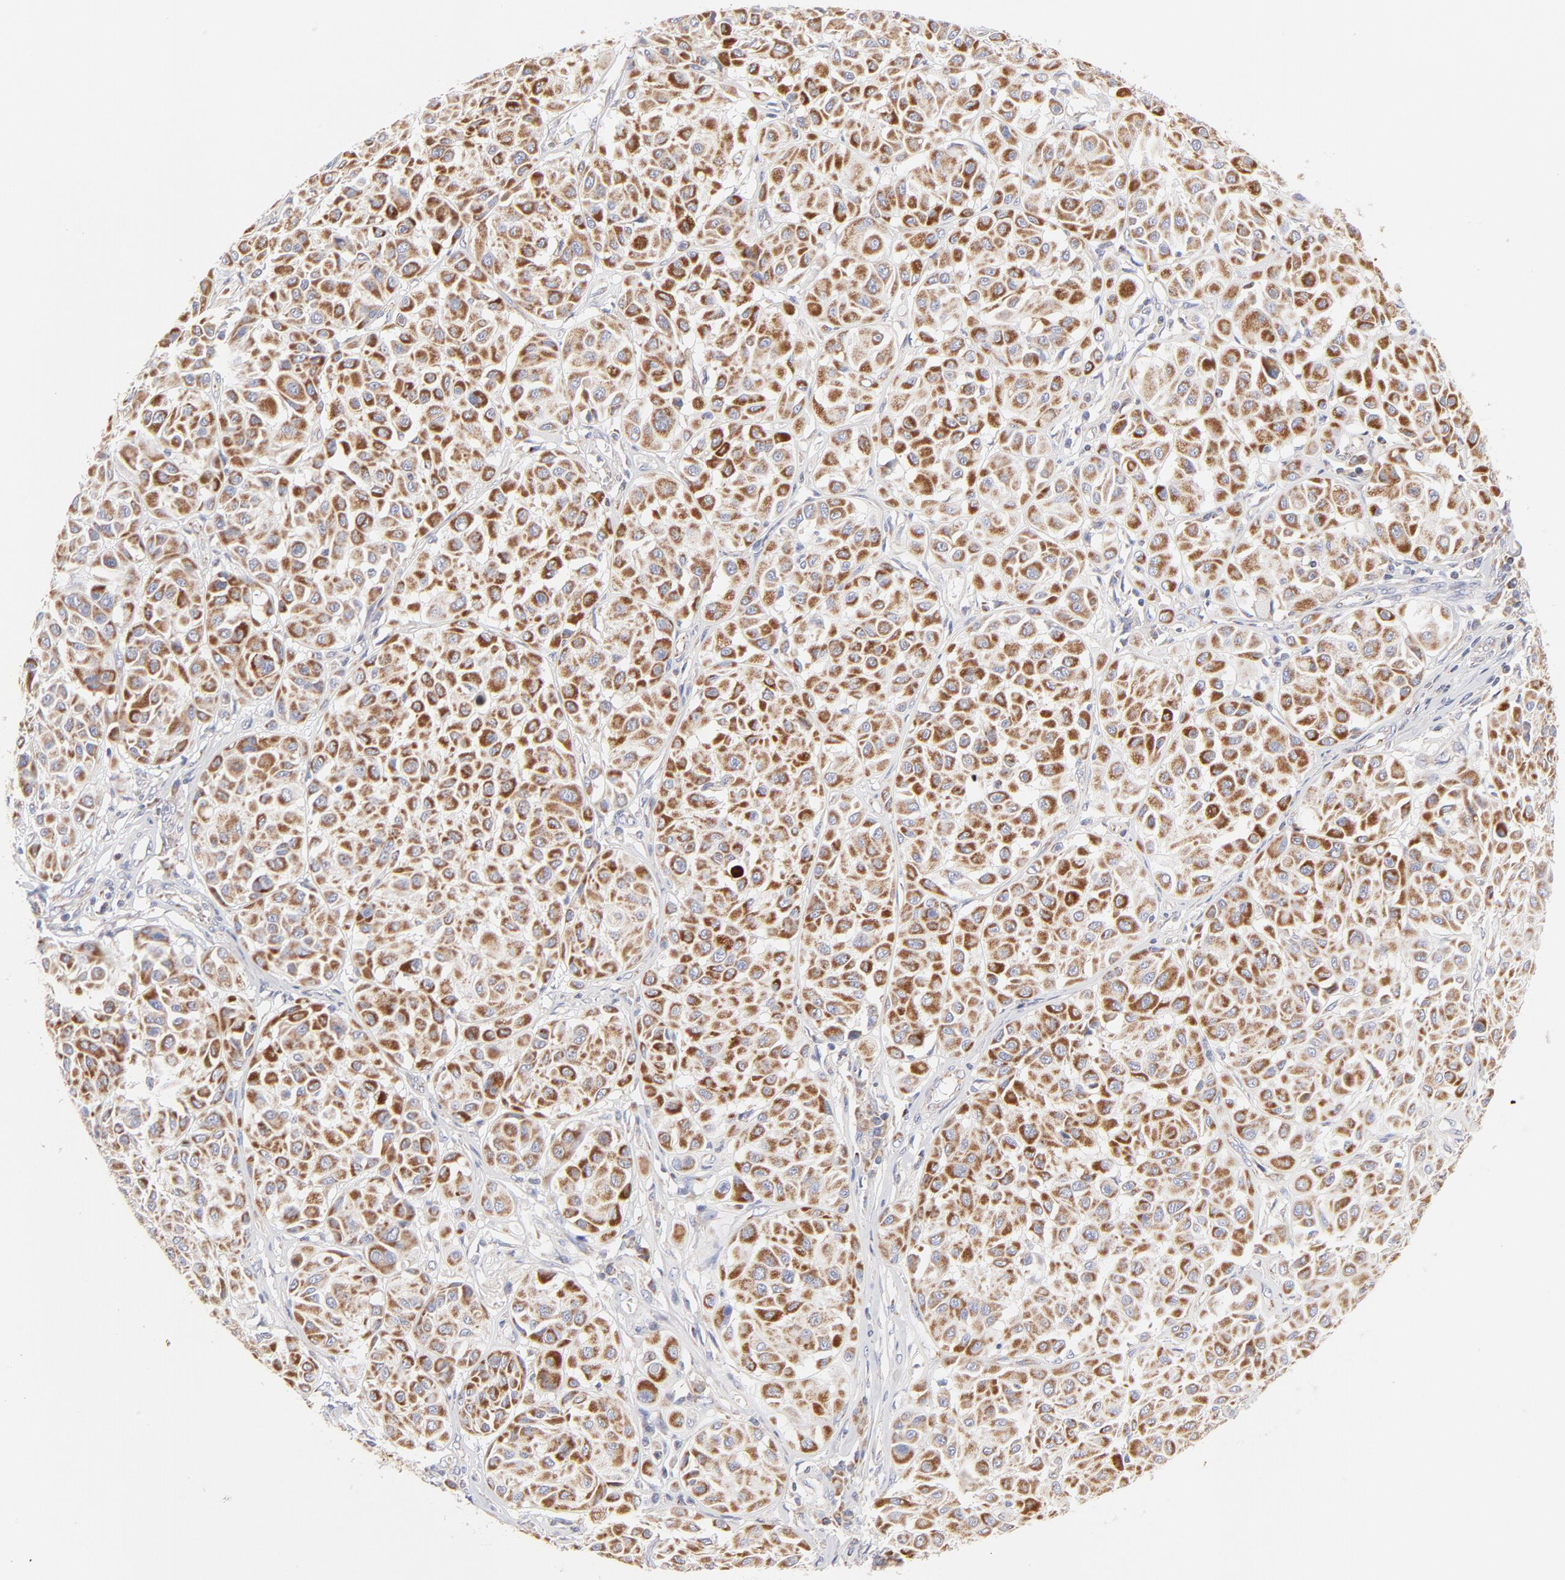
{"staining": {"intensity": "negative", "quantity": "none", "location": "none"}, "tissue": "melanoma", "cell_type": "Tumor cells", "image_type": "cancer", "snomed": [{"axis": "morphology", "description": "Malignant melanoma, Metastatic site"}, {"axis": "topography", "description": "Soft tissue"}], "caption": "Protein analysis of melanoma exhibits no significant expression in tumor cells.", "gene": "TIMM8A", "patient": {"sex": "male", "age": 41}}